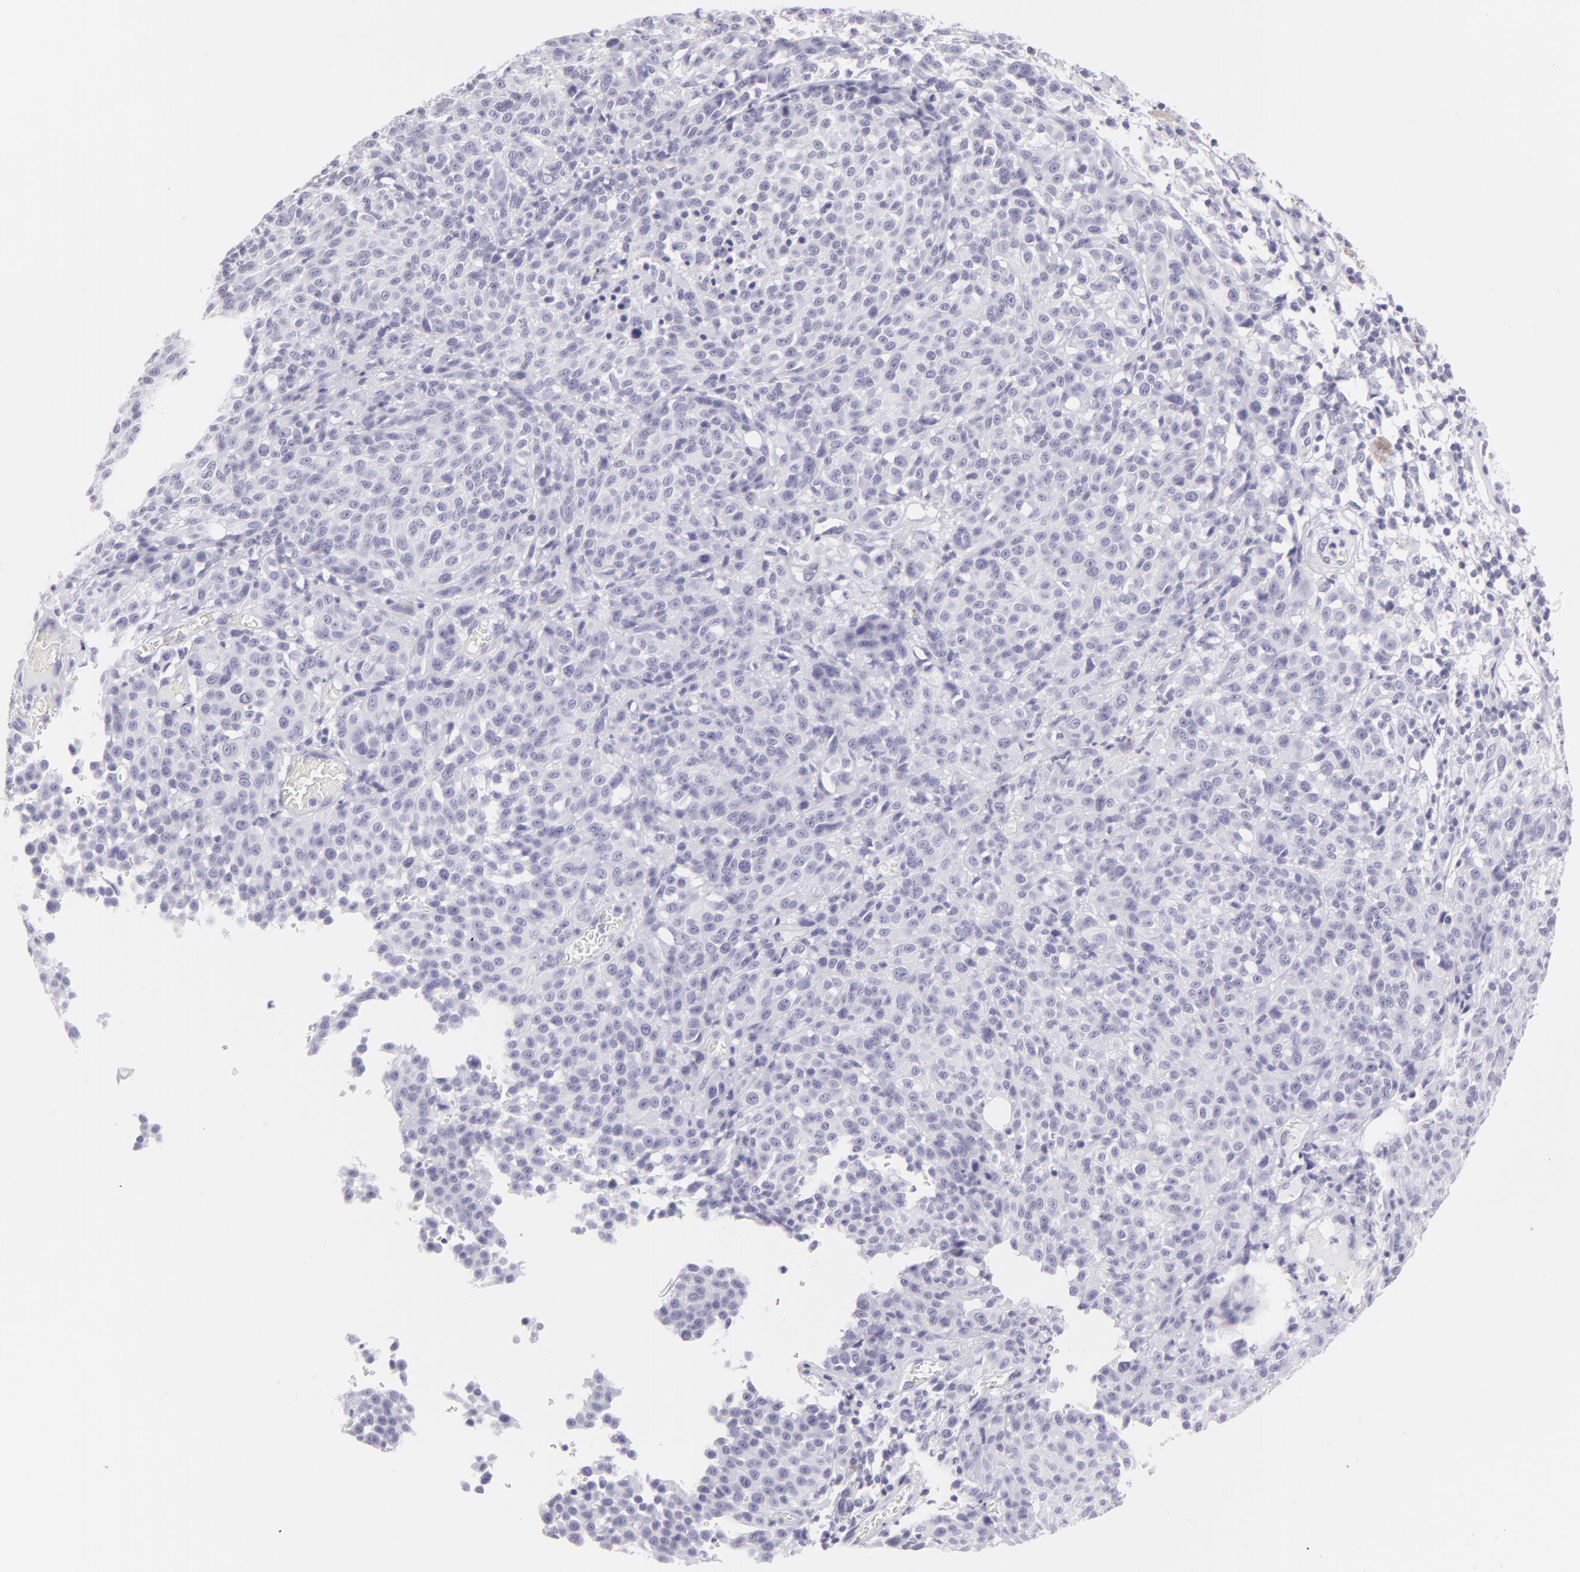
{"staining": {"intensity": "negative", "quantity": "none", "location": "none"}, "tissue": "melanoma", "cell_type": "Tumor cells", "image_type": "cancer", "snomed": [{"axis": "morphology", "description": "Malignant melanoma, NOS"}, {"axis": "topography", "description": "Skin"}], "caption": "Photomicrograph shows no protein positivity in tumor cells of malignant melanoma tissue.", "gene": "FLG", "patient": {"sex": "female", "age": 49}}